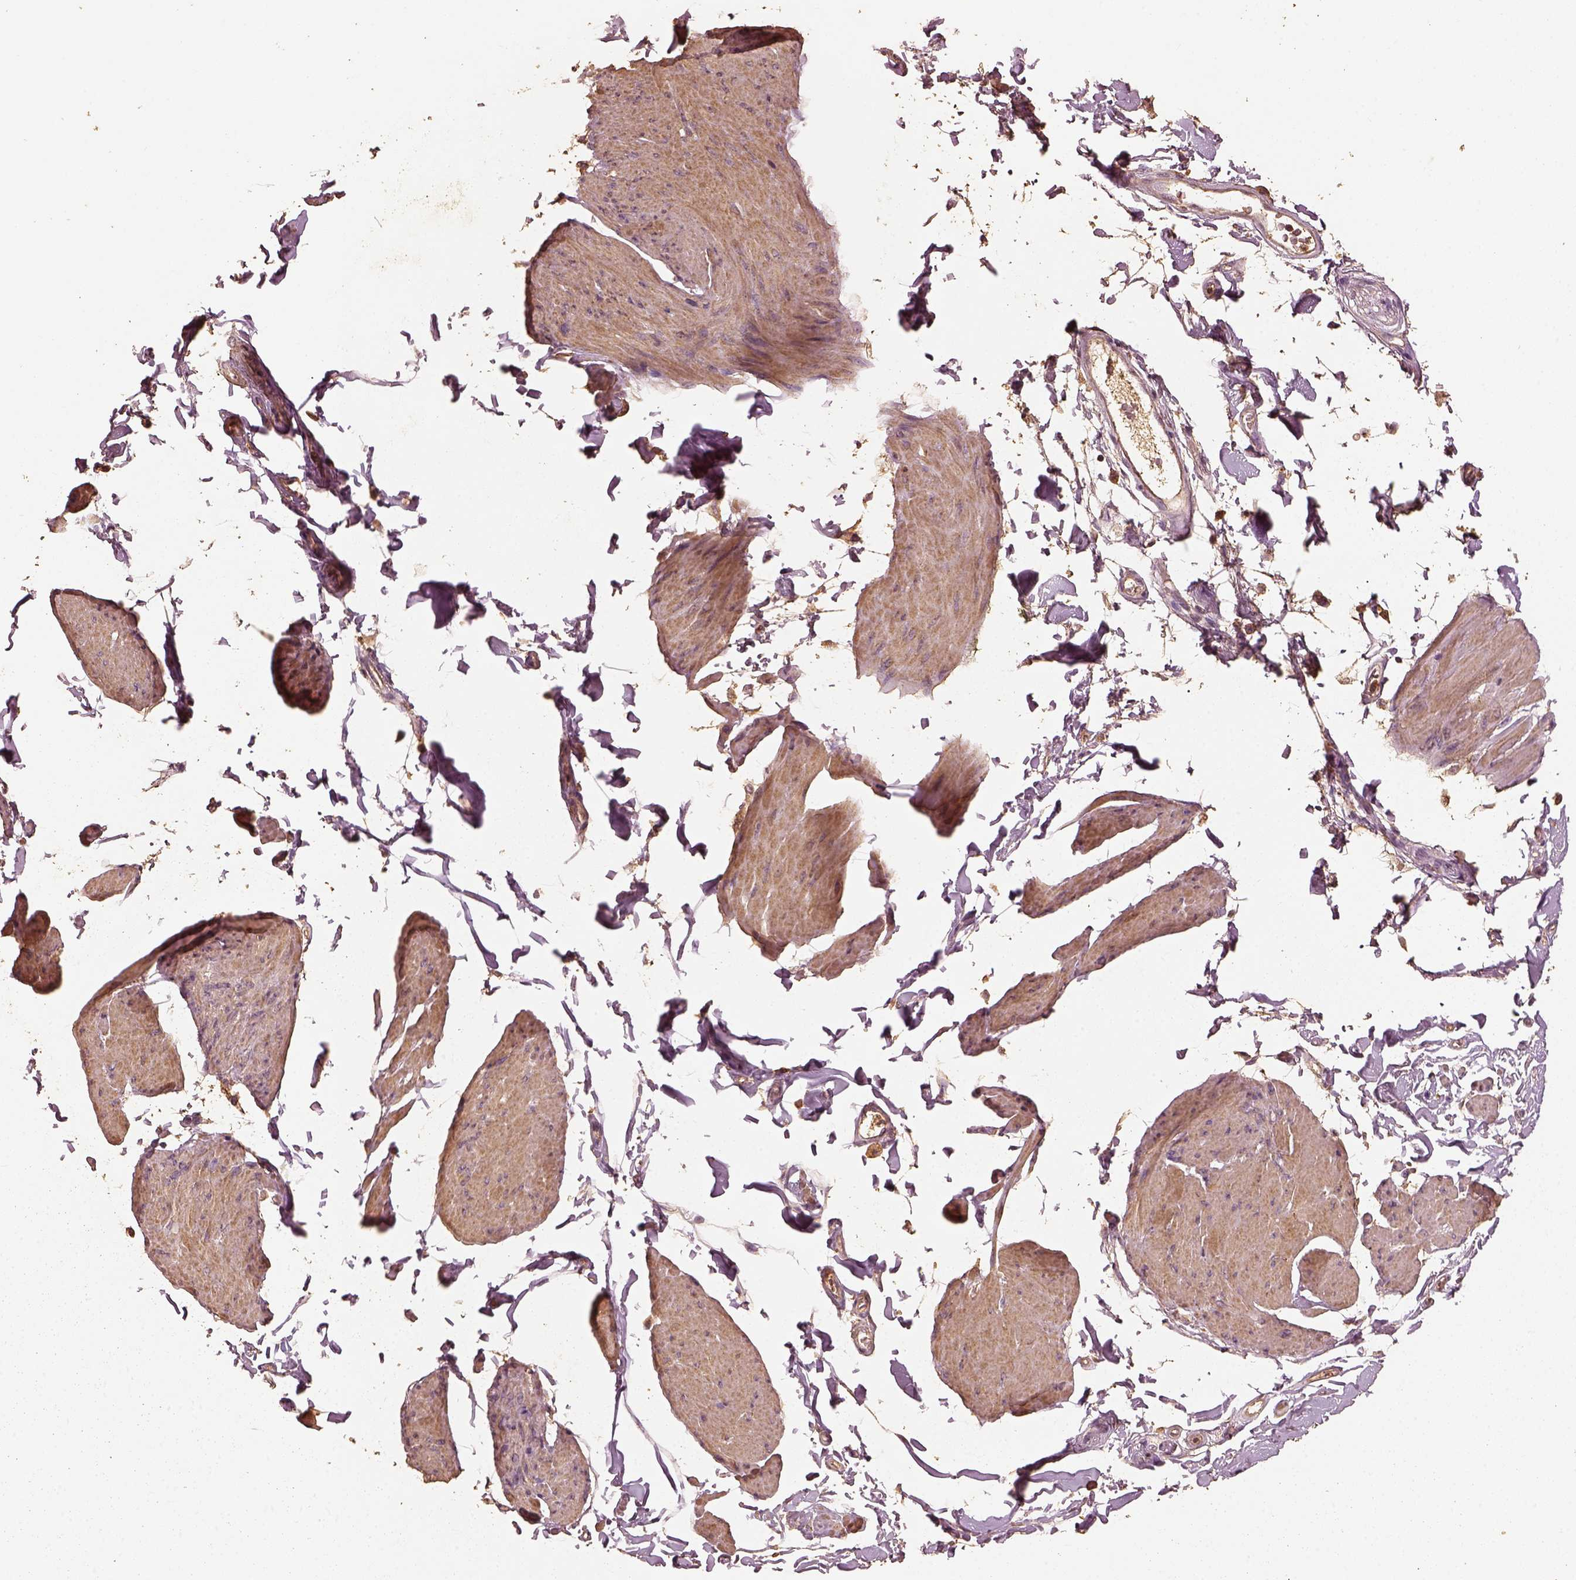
{"staining": {"intensity": "weak", "quantity": "25%-75%", "location": "cytoplasmic/membranous"}, "tissue": "smooth muscle", "cell_type": "Smooth muscle cells", "image_type": "normal", "snomed": [{"axis": "morphology", "description": "Normal tissue, NOS"}, {"axis": "topography", "description": "Adipose tissue"}, {"axis": "topography", "description": "Smooth muscle"}, {"axis": "topography", "description": "Peripheral nerve tissue"}], "caption": "This image shows IHC staining of normal human smooth muscle, with low weak cytoplasmic/membranous positivity in about 25%-75% of smooth muscle cells.", "gene": "PTGES2", "patient": {"sex": "male", "age": 83}}